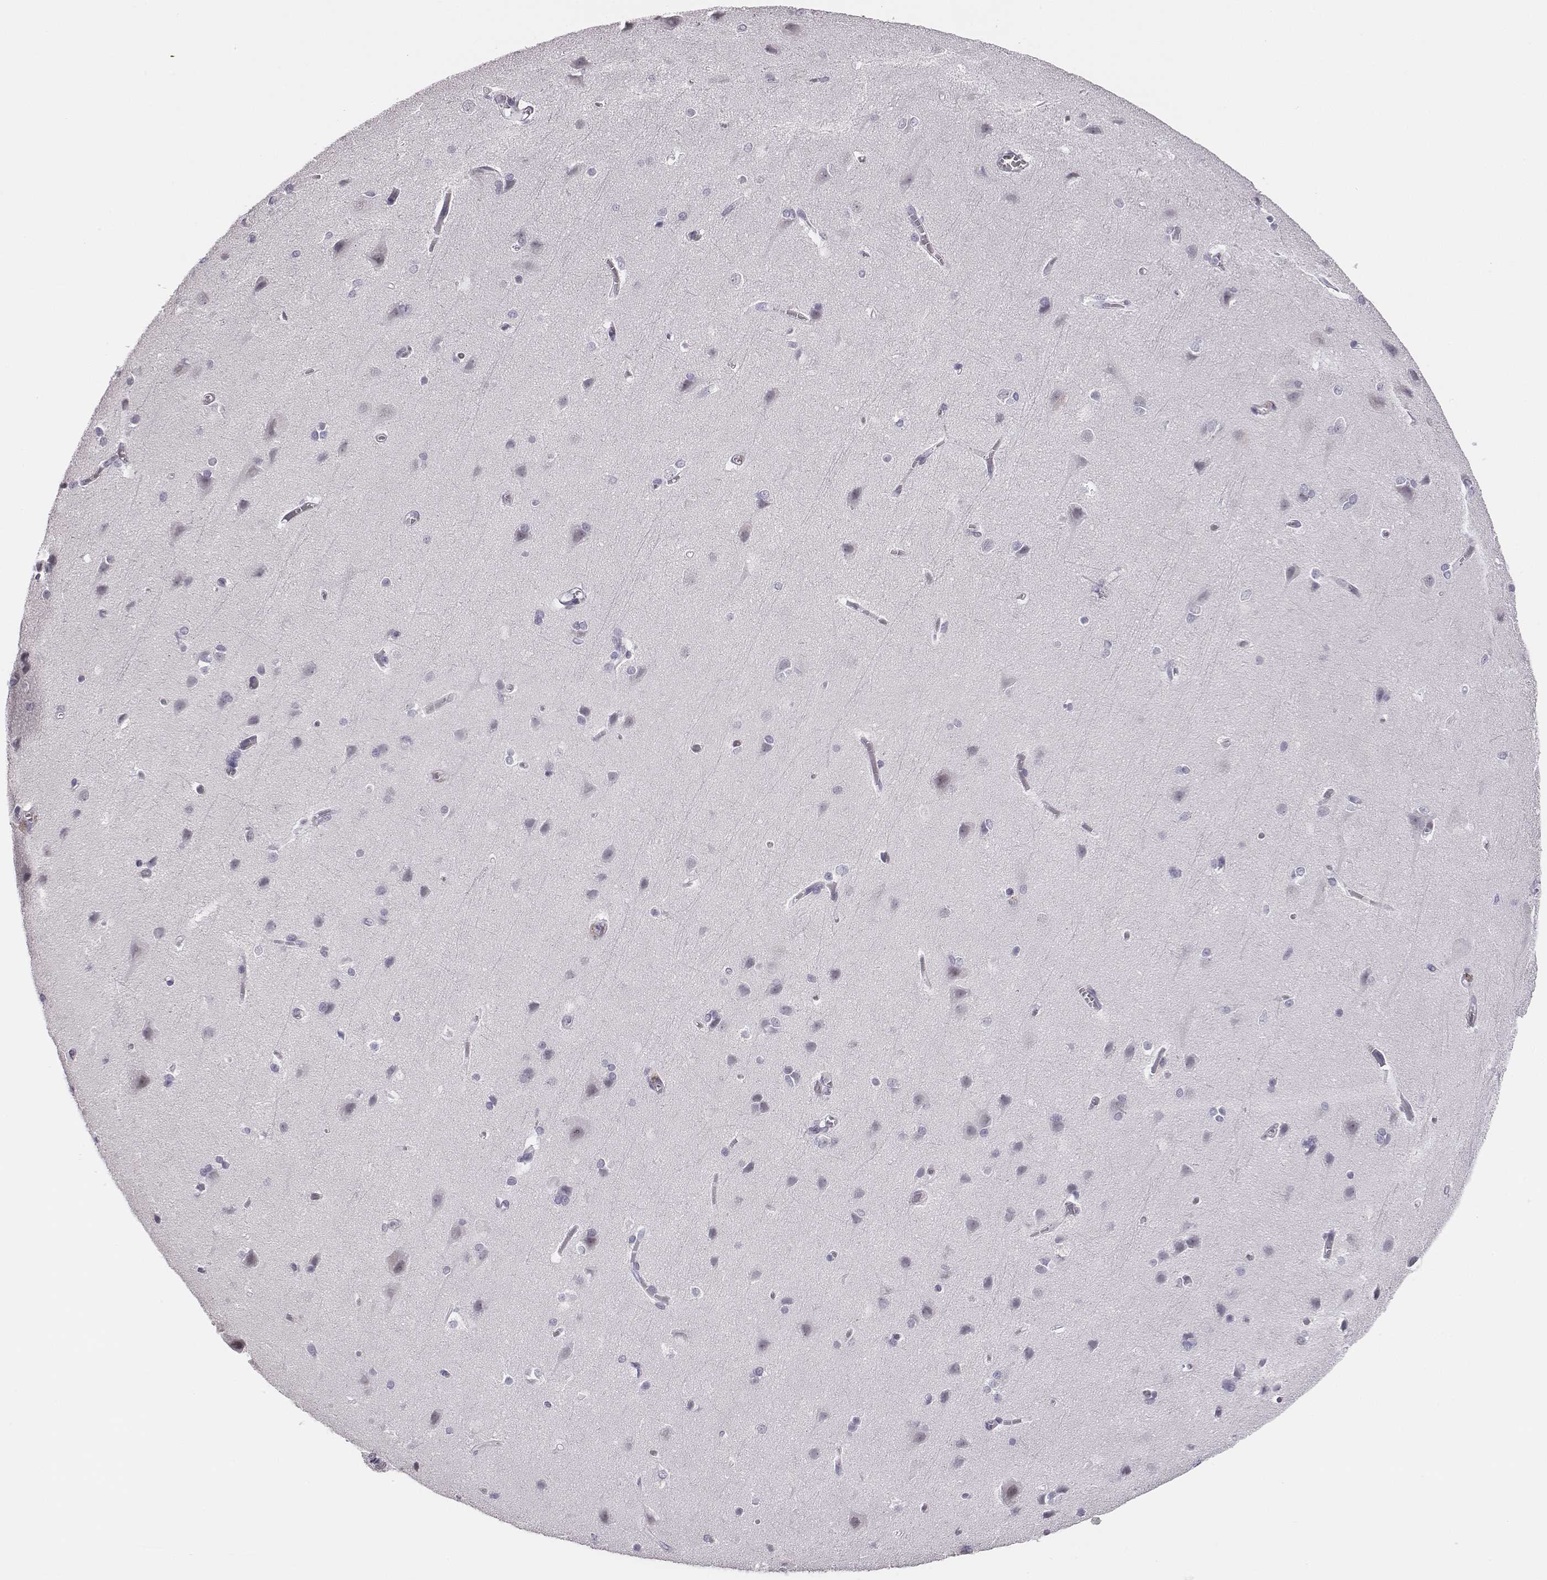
{"staining": {"intensity": "negative", "quantity": "none", "location": "none"}, "tissue": "cerebral cortex", "cell_type": "Endothelial cells", "image_type": "normal", "snomed": [{"axis": "morphology", "description": "Normal tissue, NOS"}, {"axis": "topography", "description": "Cerebral cortex"}], "caption": "This is an immunohistochemistry photomicrograph of benign human cerebral cortex. There is no staining in endothelial cells.", "gene": "ADAM7", "patient": {"sex": "male", "age": 37}}